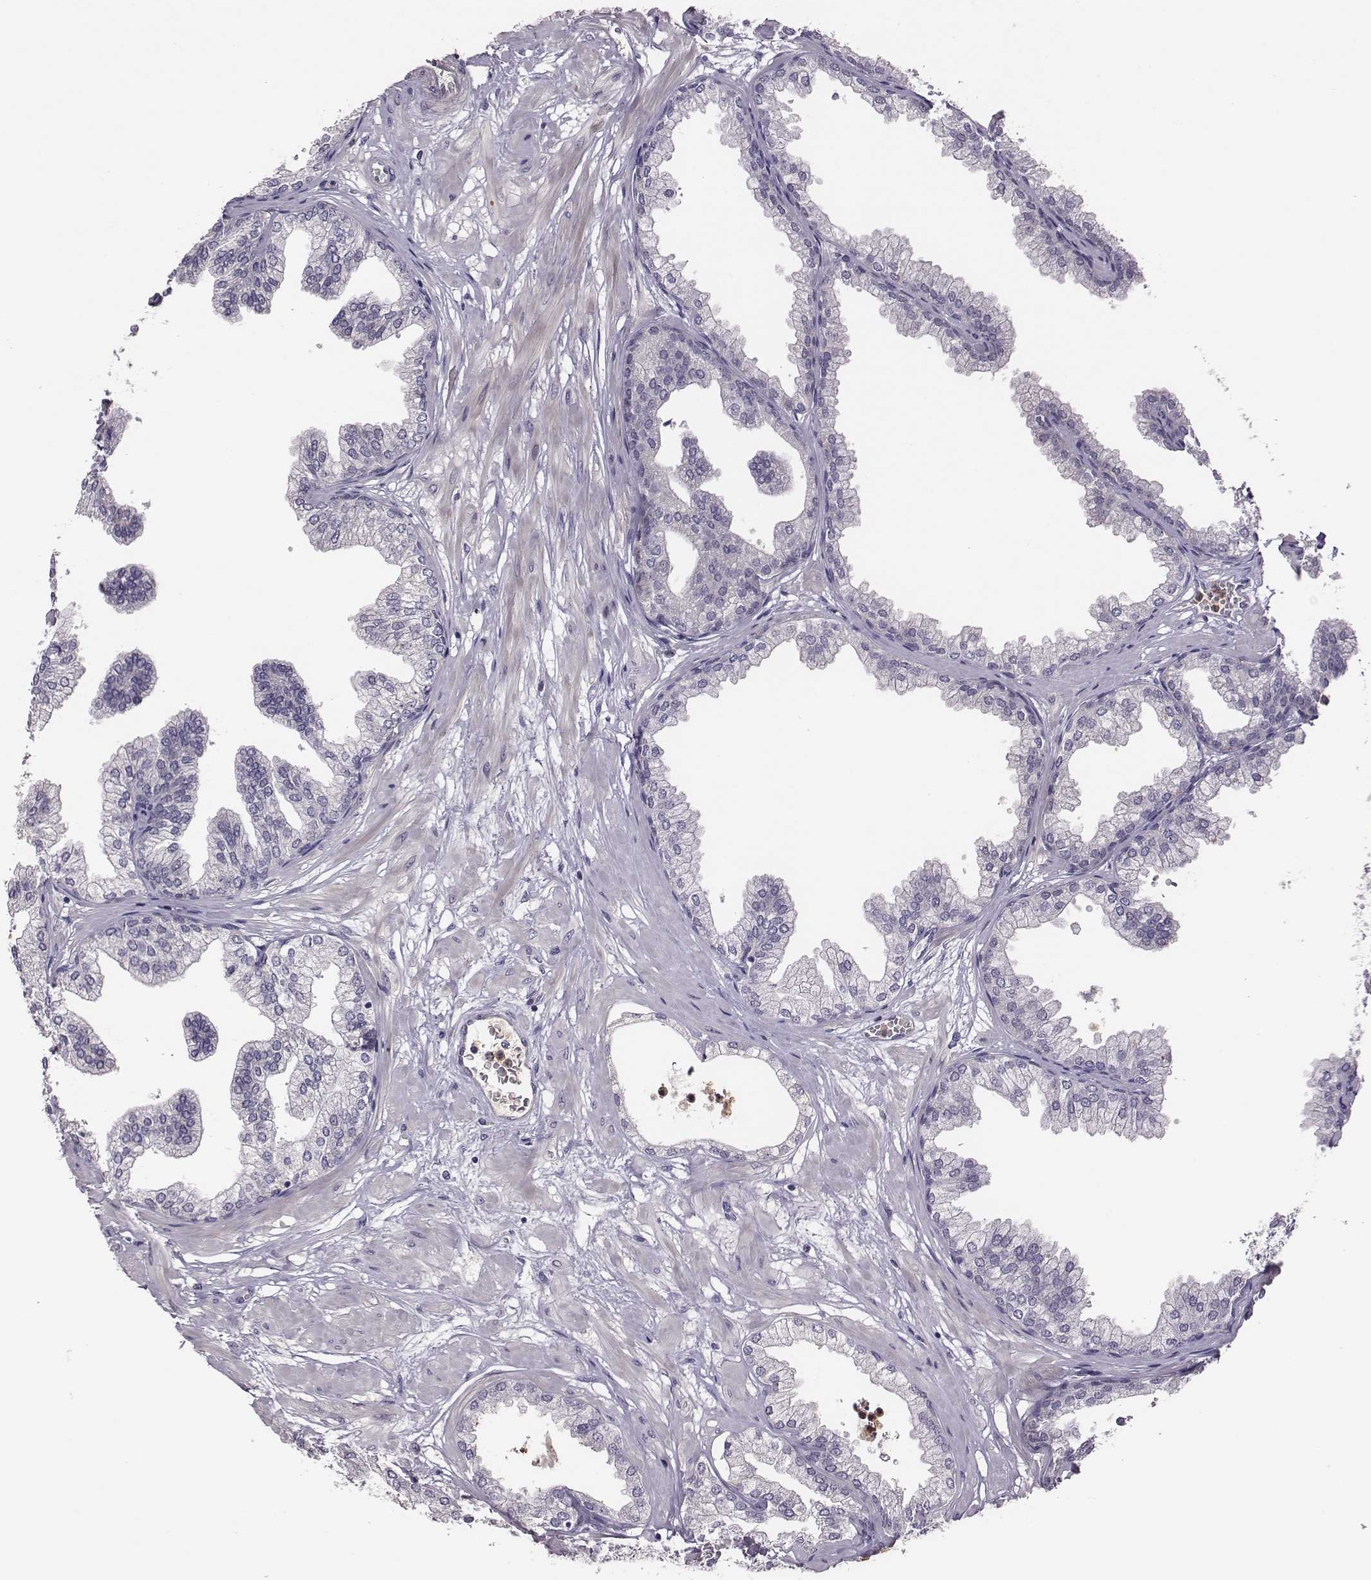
{"staining": {"intensity": "negative", "quantity": "none", "location": "none"}, "tissue": "prostate", "cell_type": "Glandular cells", "image_type": "normal", "snomed": [{"axis": "morphology", "description": "Normal tissue, NOS"}, {"axis": "topography", "description": "Prostate"}], "caption": "IHC micrograph of unremarkable prostate: human prostate stained with DAB (3,3'-diaminobenzidine) reveals no significant protein positivity in glandular cells. (DAB immunohistochemistry with hematoxylin counter stain).", "gene": "KMO", "patient": {"sex": "male", "age": 37}}